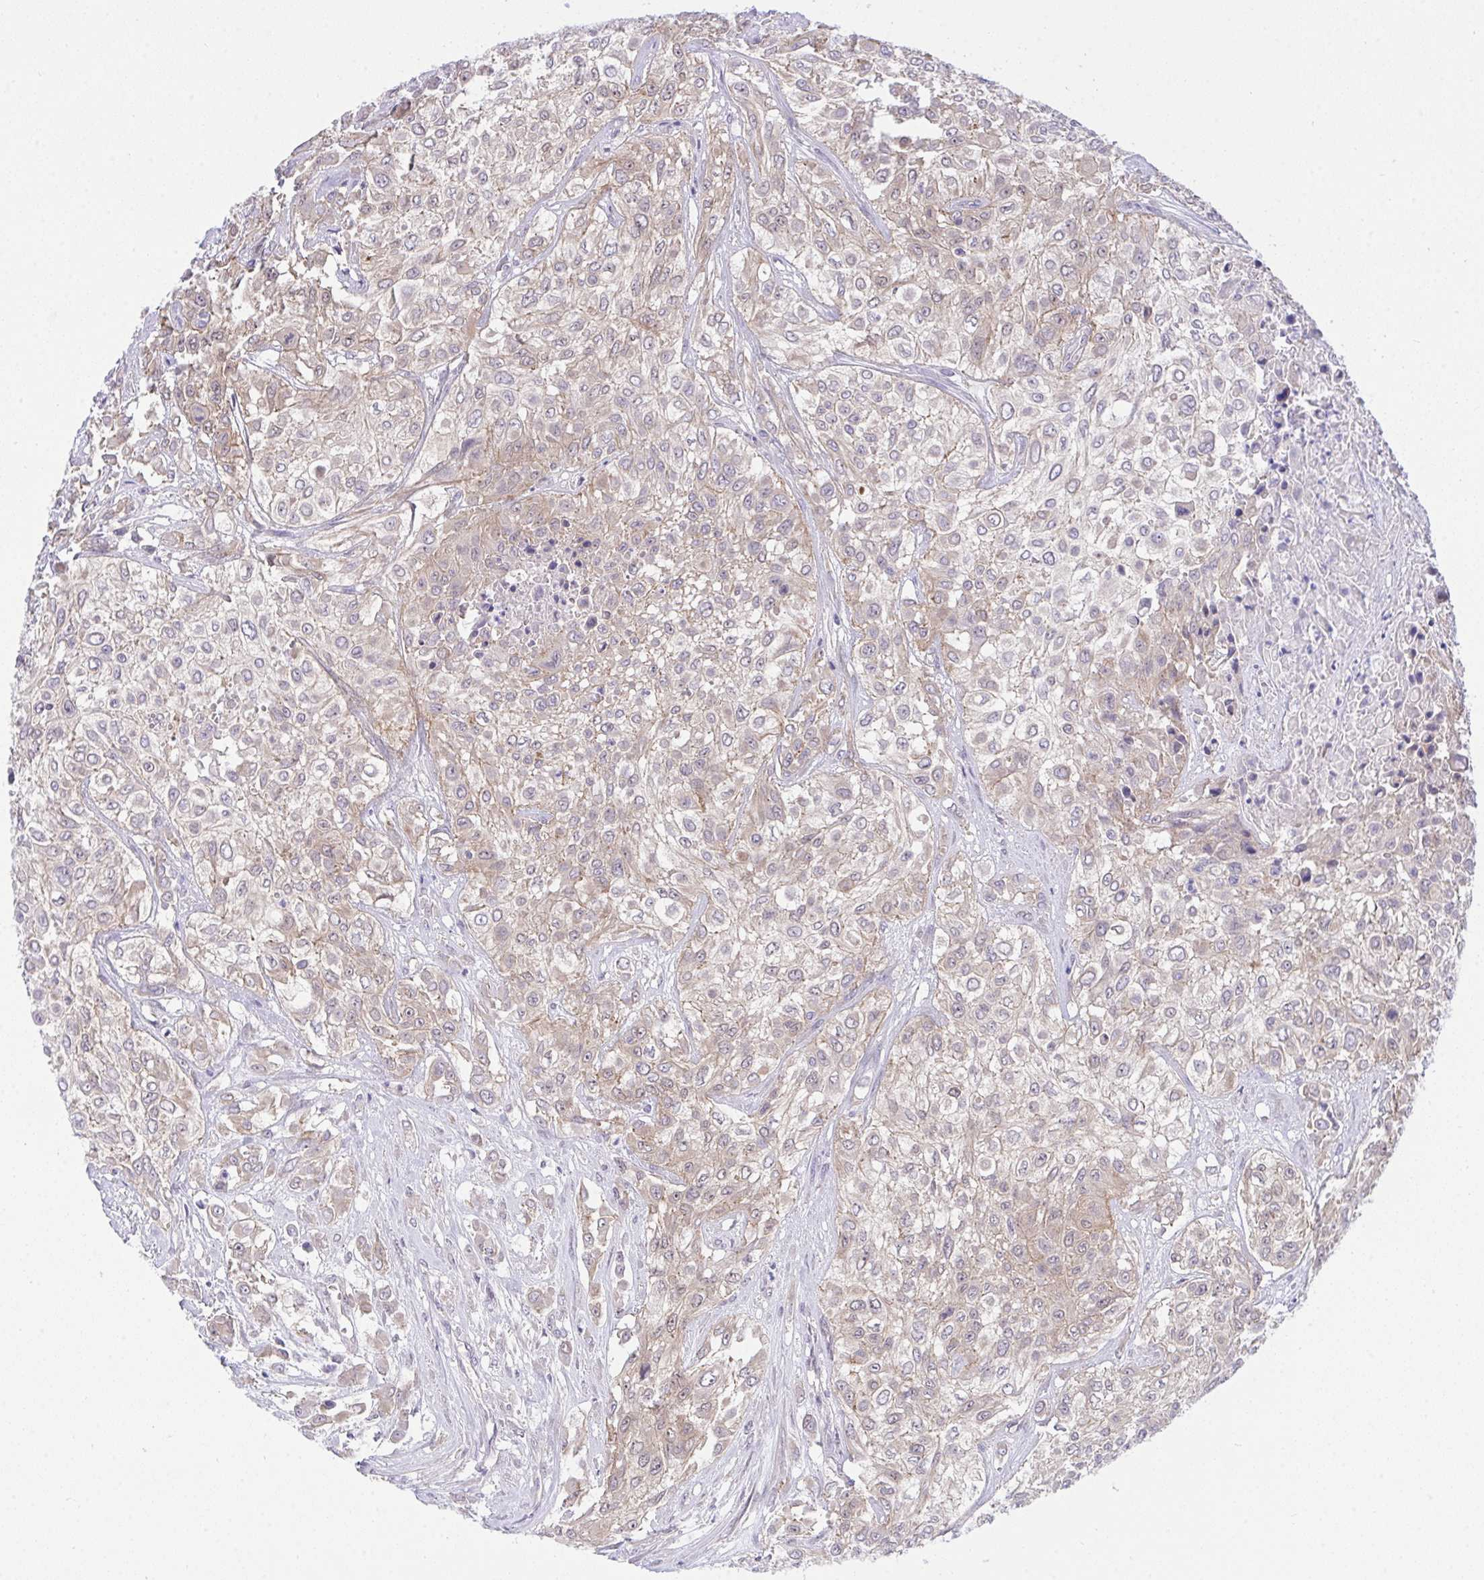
{"staining": {"intensity": "weak", "quantity": "25%-75%", "location": "cytoplasmic/membranous"}, "tissue": "urothelial cancer", "cell_type": "Tumor cells", "image_type": "cancer", "snomed": [{"axis": "morphology", "description": "Urothelial carcinoma, High grade"}, {"axis": "topography", "description": "Urinary bladder"}], "caption": "Immunohistochemistry histopathology image of neoplastic tissue: urothelial cancer stained using IHC shows low levels of weak protein expression localized specifically in the cytoplasmic/membranous of tumor cells, appearing as a cytoplasmic/membranous brown color.", "gene": "HOXD12", "patient": {"sex": "male", "age": 57}}